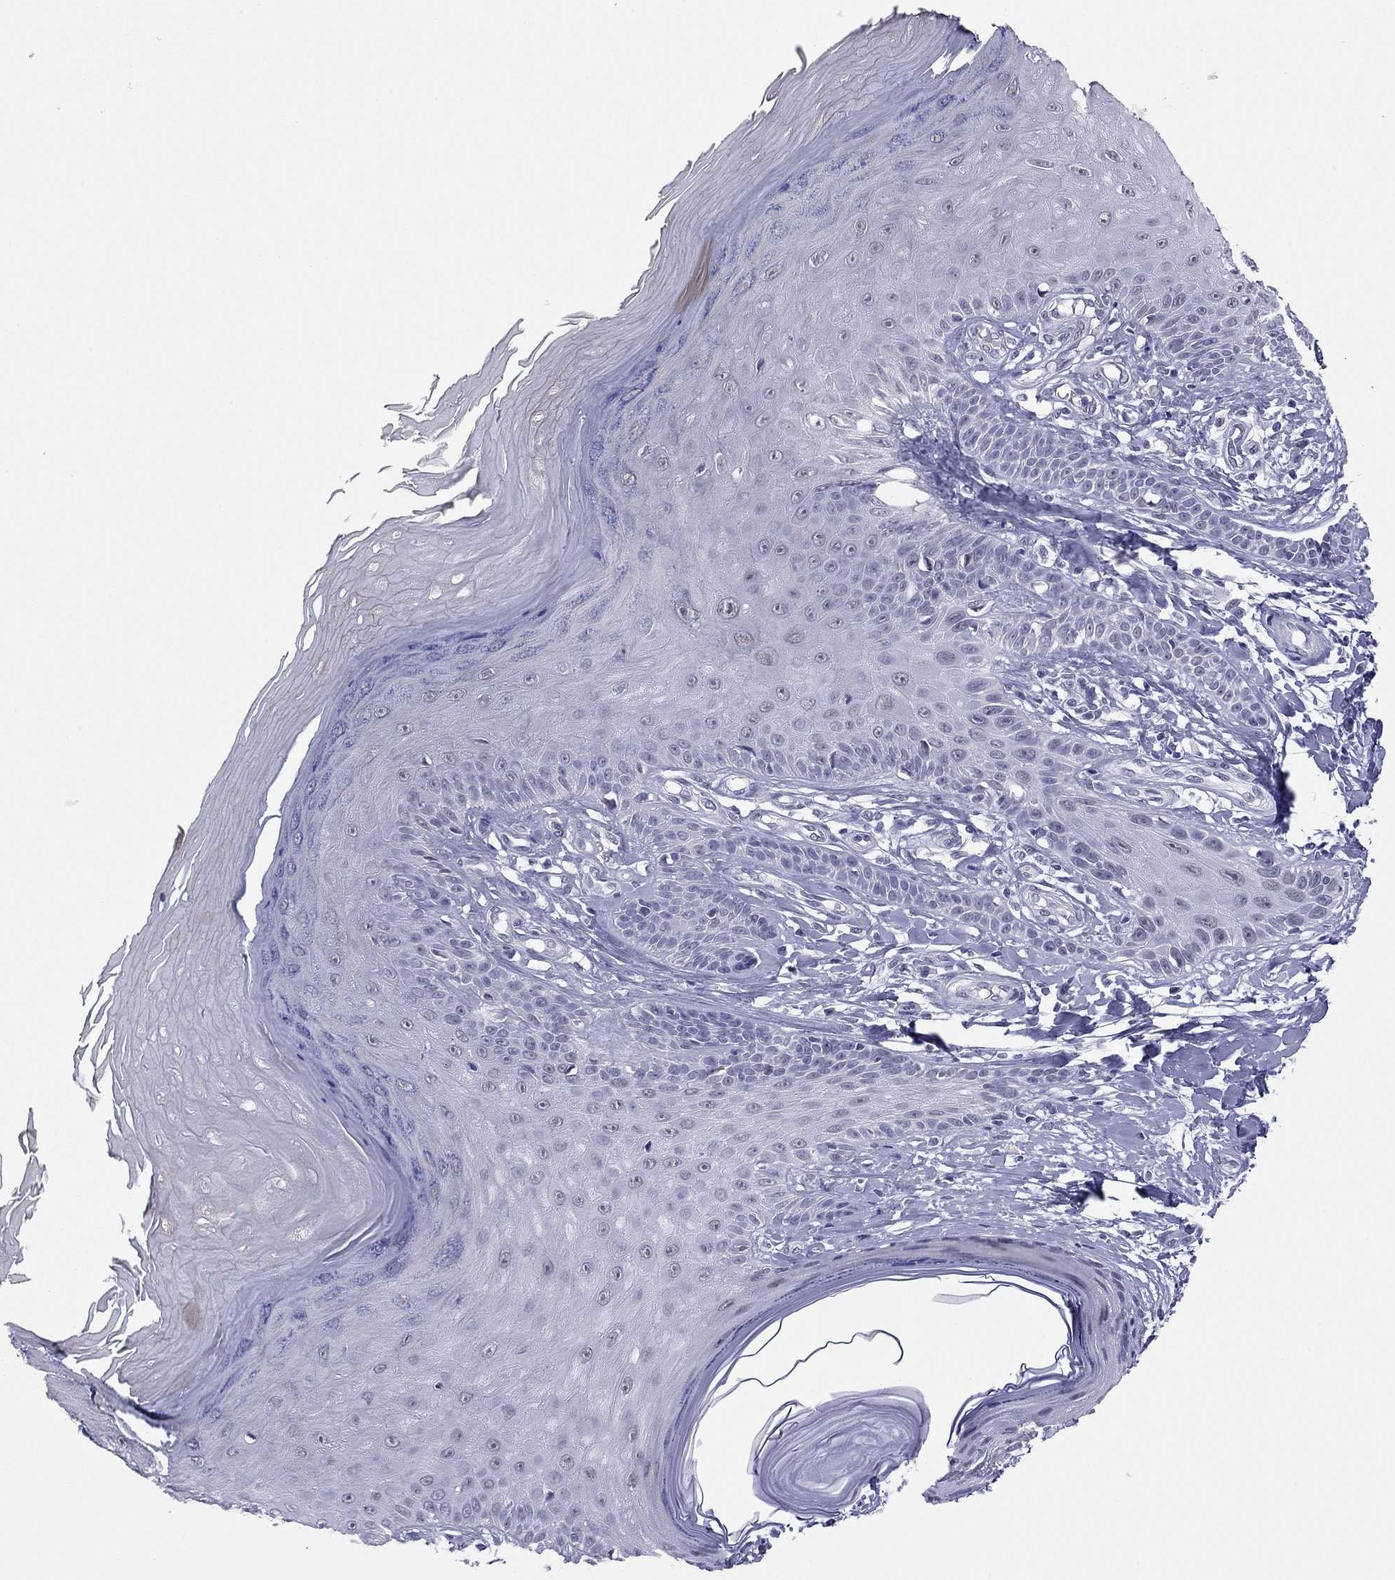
{"staining": {"intensity": "negative", "quantity": "none", "location": "none"}, "tissue": "skin", "cell_type": "Fibroblasts", "image_type": "normal", "snomed": [{"axis": "morphology", "description": "Normal tissue, NOS"}, {"axis": "morphology", "description": "Inflammation, NOS"}, {"axis": "morphology", "description": "Fibrosis, NOS"}, {"axis": "topography", "description": "Skin"}], "caption": "An immunohistochemistry (IHC) image of unremarkable skin is shown. There is no staining in fibroblasts of skin. (DAB (3,3'-diaminobenzidine) IHC with hematoxylin counter stain).", "gene": "DOT1L", "patient": {"sex": "male", "age": 71}}